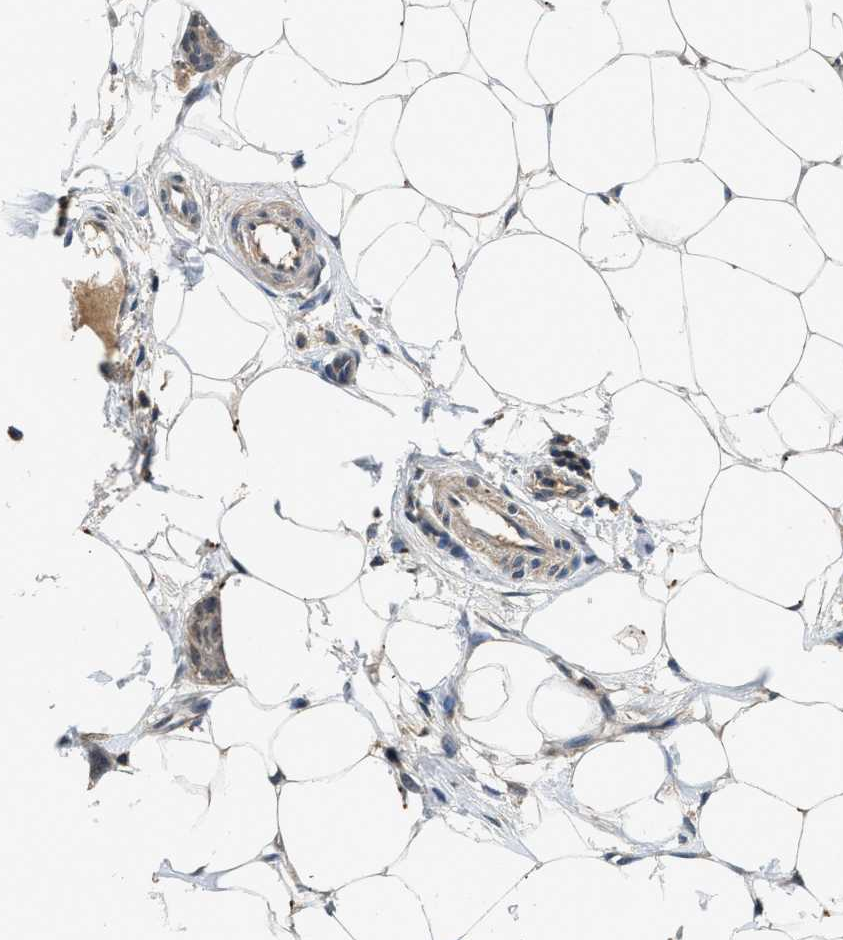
{"staining": {"intensity": "weak", "quantity": "25%-75%", "location": "cytoplasmic/membranous"}, "tissue": "breast cancer", "cell_type": "Tumor cells", "image_type": "cancer", "snomed": [{"axis": "morphology", "description": "Lobular carcinoma"}, {"axis": "topography", "description": "Skin"}, {"axis": "topography", "description": "Breast"}], "caption": "The micrograph exhibits a brown stain indicating the presence of a protein in the cytoplasmic/membranous of tumor cells in breast cancer (lobular carcinoma).", "gene": "SLC15A4", "patient": {"sex": "female", "age": 46}}